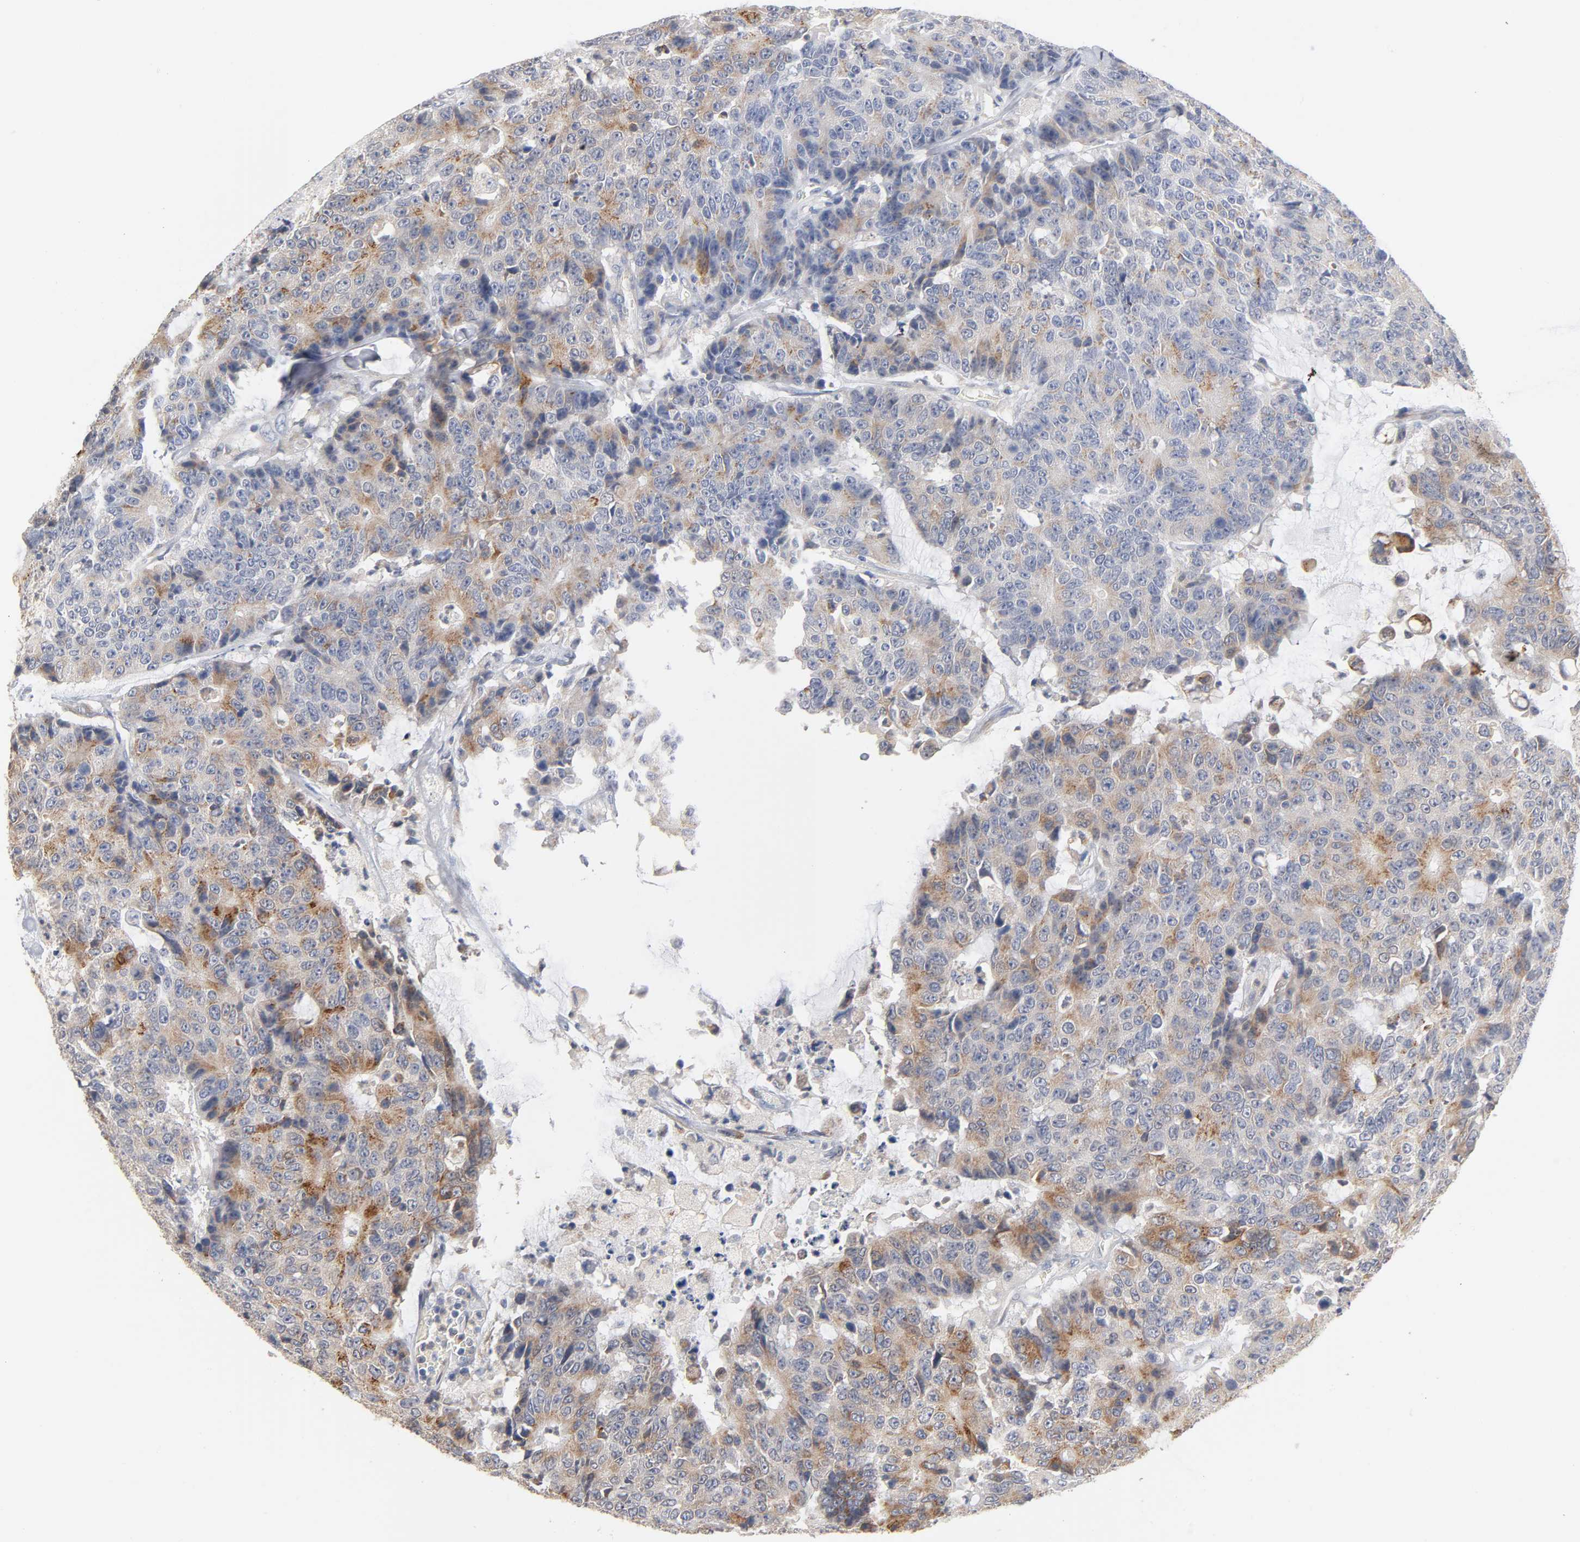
{"staining": {"intensity": "moderate", "quantity": ">75%", "location": "cytoplasmic/membranous"}, "tissue": "colorectal cancer", "cell_type": "Tumor cells", "image_type": "cancer", "snomed": [{"axis": "morphology", "description": "Adenocarcinoma, NOS"}, {"axis": "topography", "description": "Colon"}], "caption": "Colorectal cancer (adenocarcinoma) was stained to show a protein in brown. There is medium levels of moderate cytoplasmic/membranous expression in approximately >75% of tumor cells.", "gene": "AK7", "patient": {"sex": "female", "age": 86}}